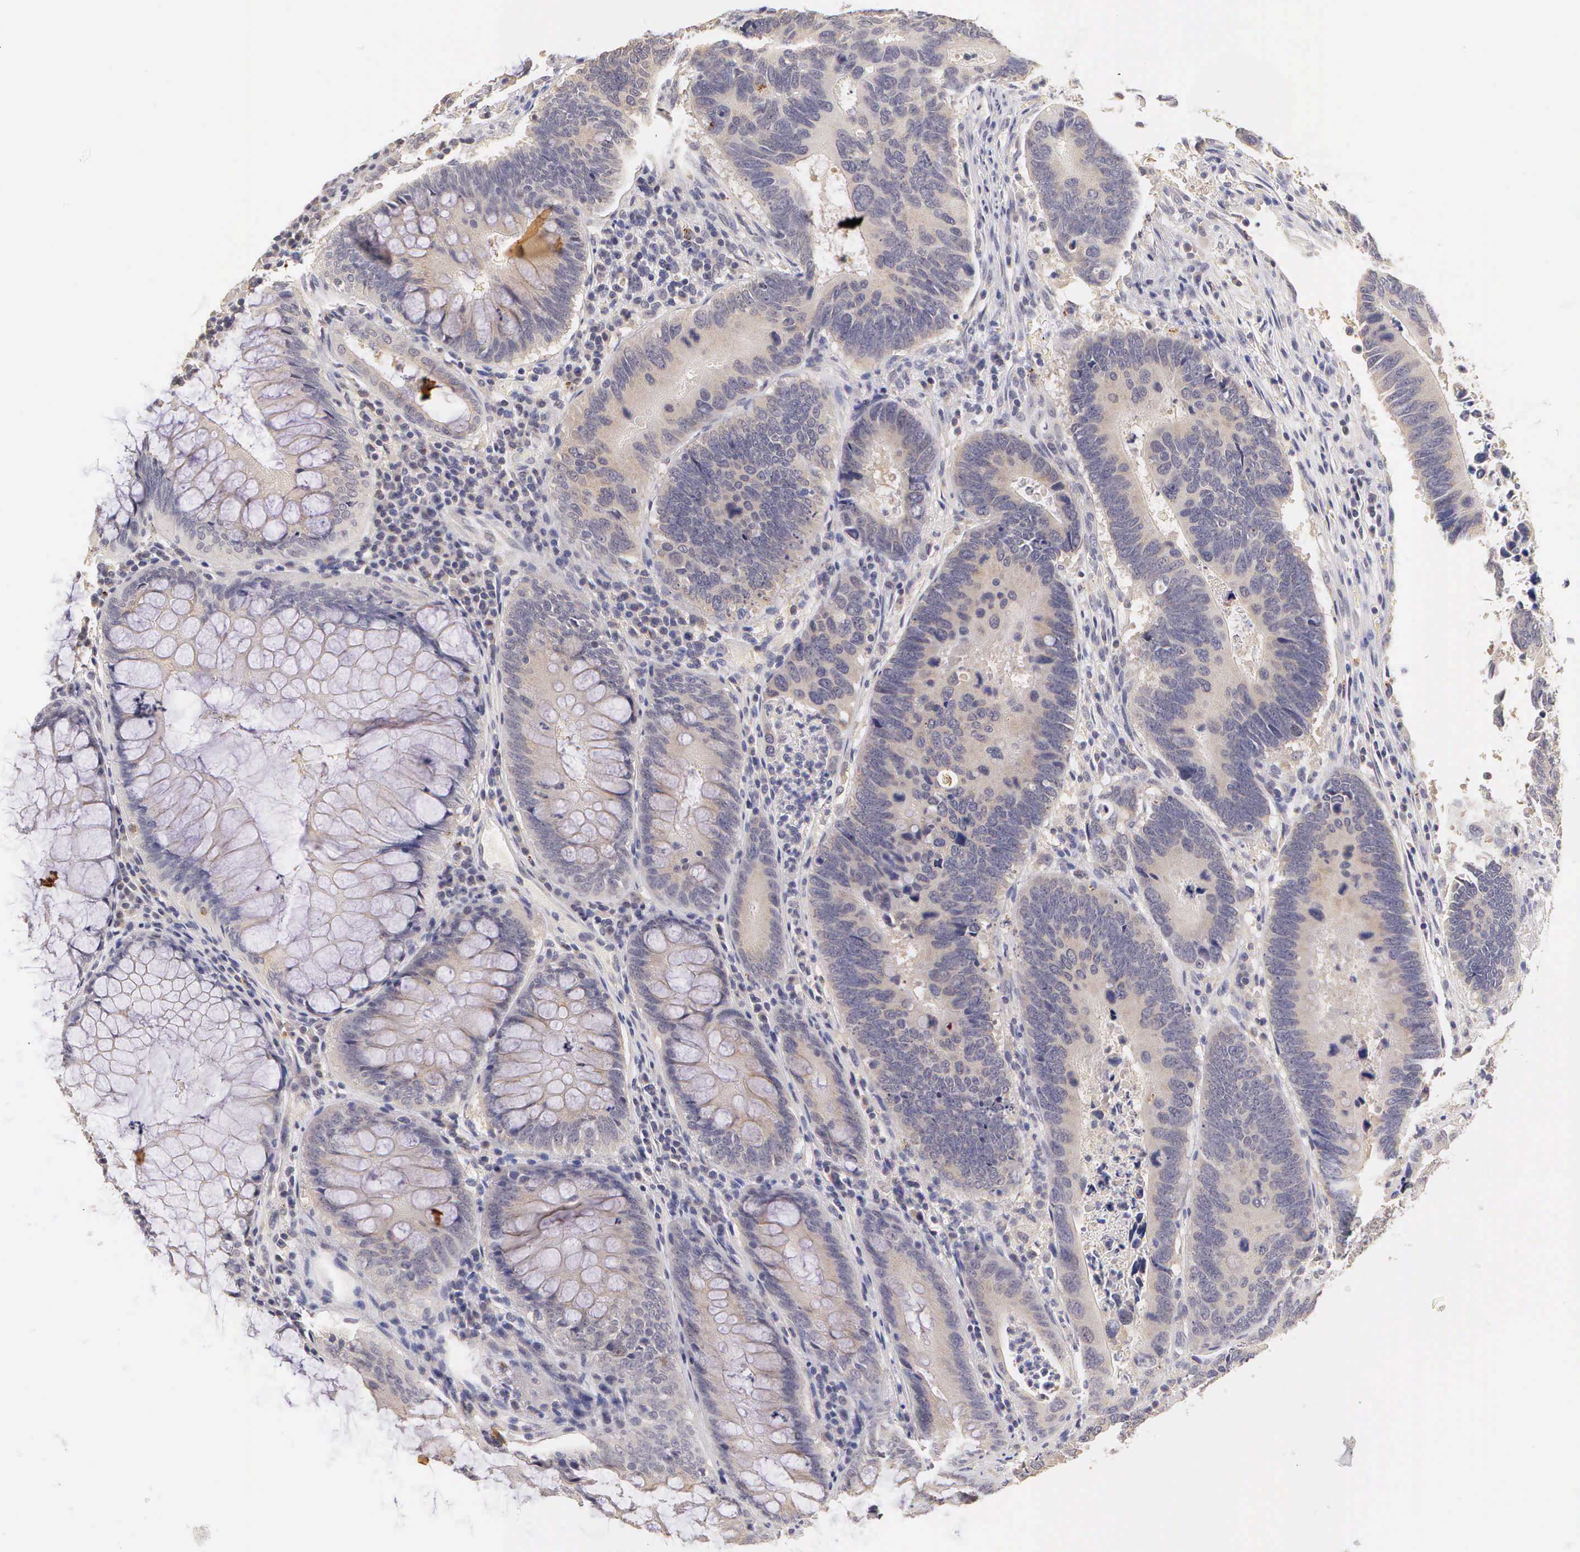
{"staining": {"intensity": "weak", "quantity": ">75%", "location": "cytoplasmic/membranous"}, "tissue": "colorectal cancer", "cell_type": "Tumor cells", "image_type": "cancer", "snomed": [{"axis": "morphology", "description": "Adenocarcinoma, NOS"}, {"axis": "topography", "description": "Colon"}], "caption": "IHC image of neoplastic tissue: human adenocarcinoma (colorectal) stained using immunohistochemistry (IHC) displays low levels of weak protein expression localized specifically in the cytoplasmic/membranous of tumor cells, appearing as a cytoplasmic/membranous brown color.", "gene": "ESR1", "patient": {"sex": "male", "age": 49}}